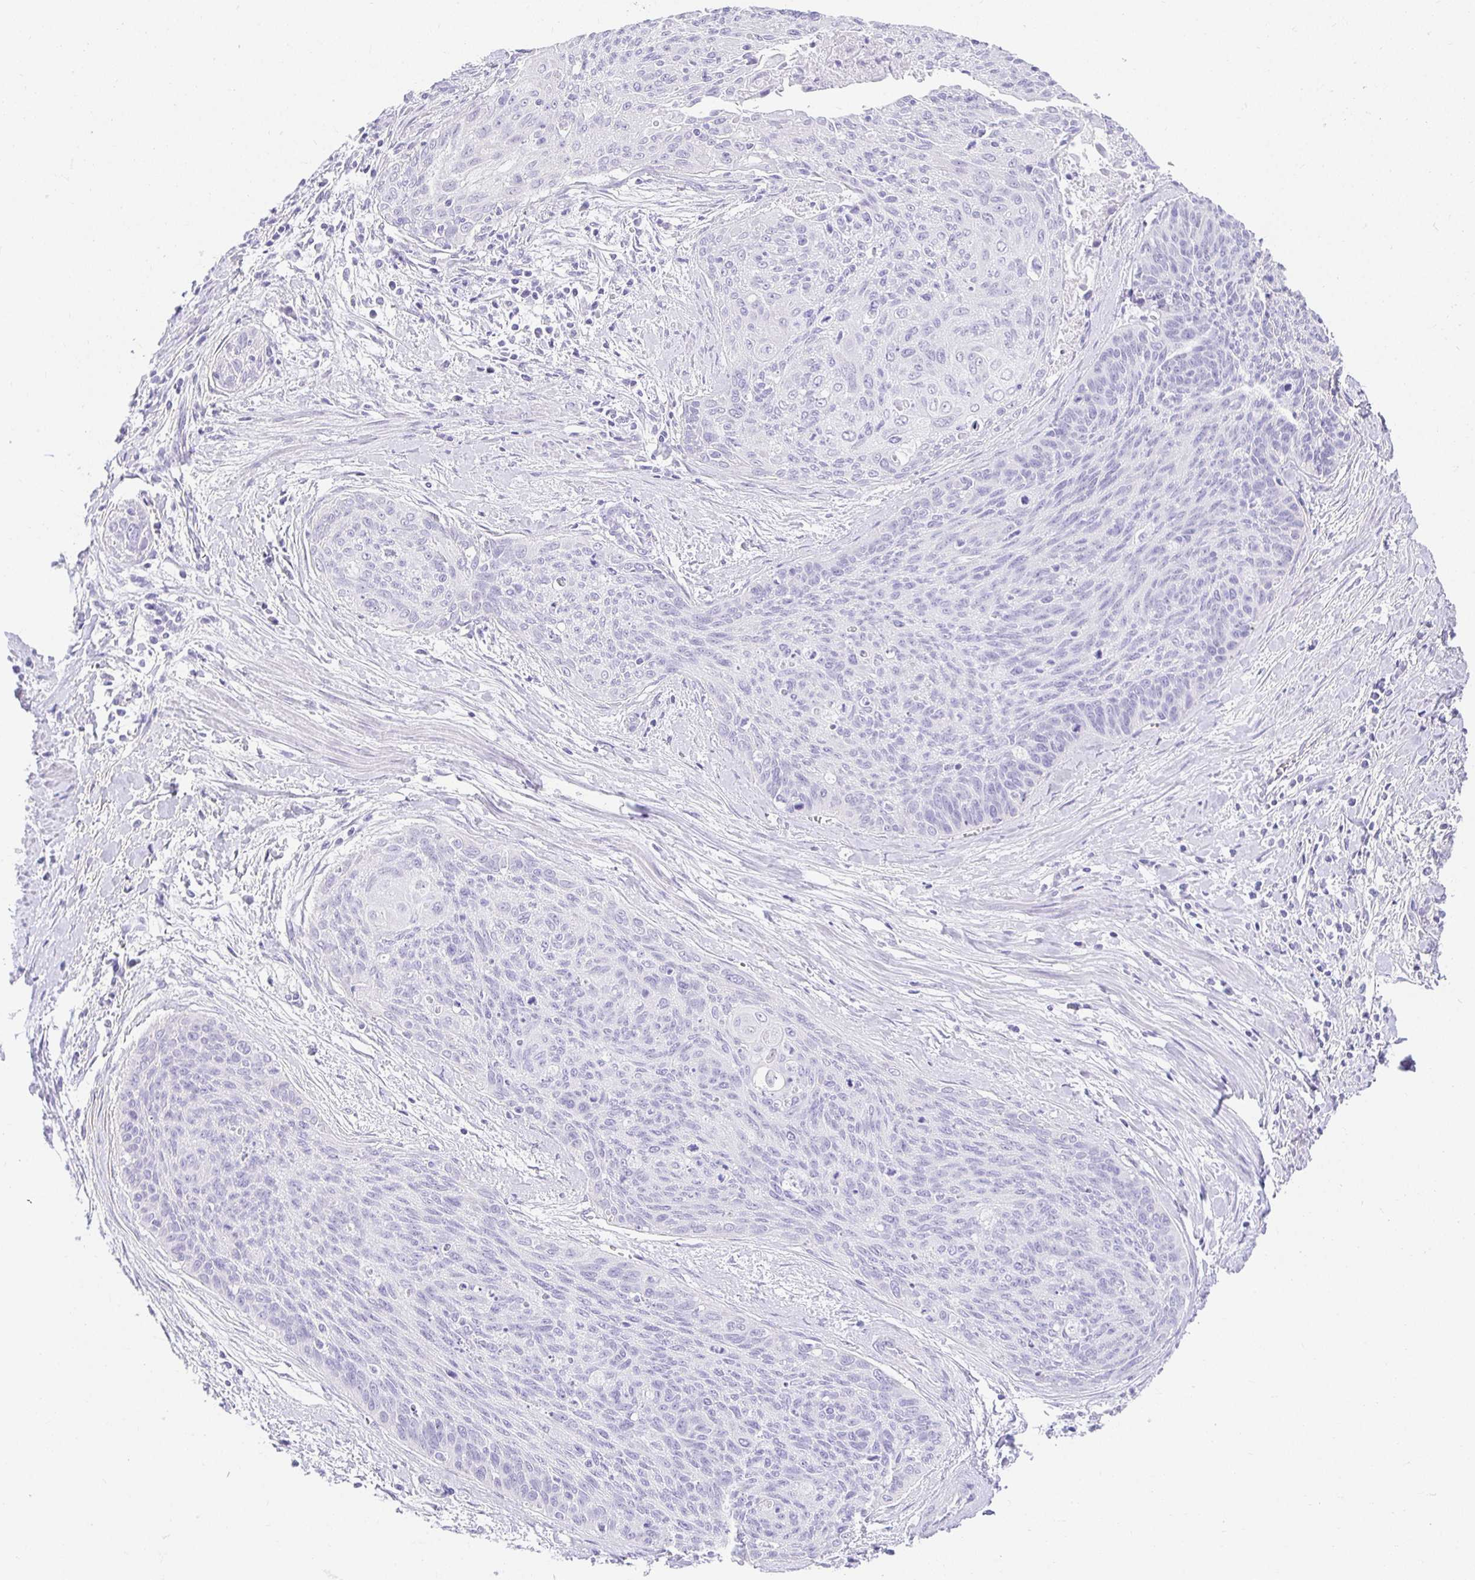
{"staining": {"intensity": "negative", "quantity": "none", "location": "none"}, "tissue": "cervical cancer", "cell_type": "Tumor cells", "image_type": "cancer", "snomed": [{"axis": "morphology", "description": "Squamous cell carcinoma, NOS"}, {"axis": "topography", "description": "Cervix"}], "caption": "The photomicrograph demonstrates no staining of tumor cells in squamous cell carcinoma (cervical).", "gene": "CHAT", "patient": {"sex": "female", "age": 55}}